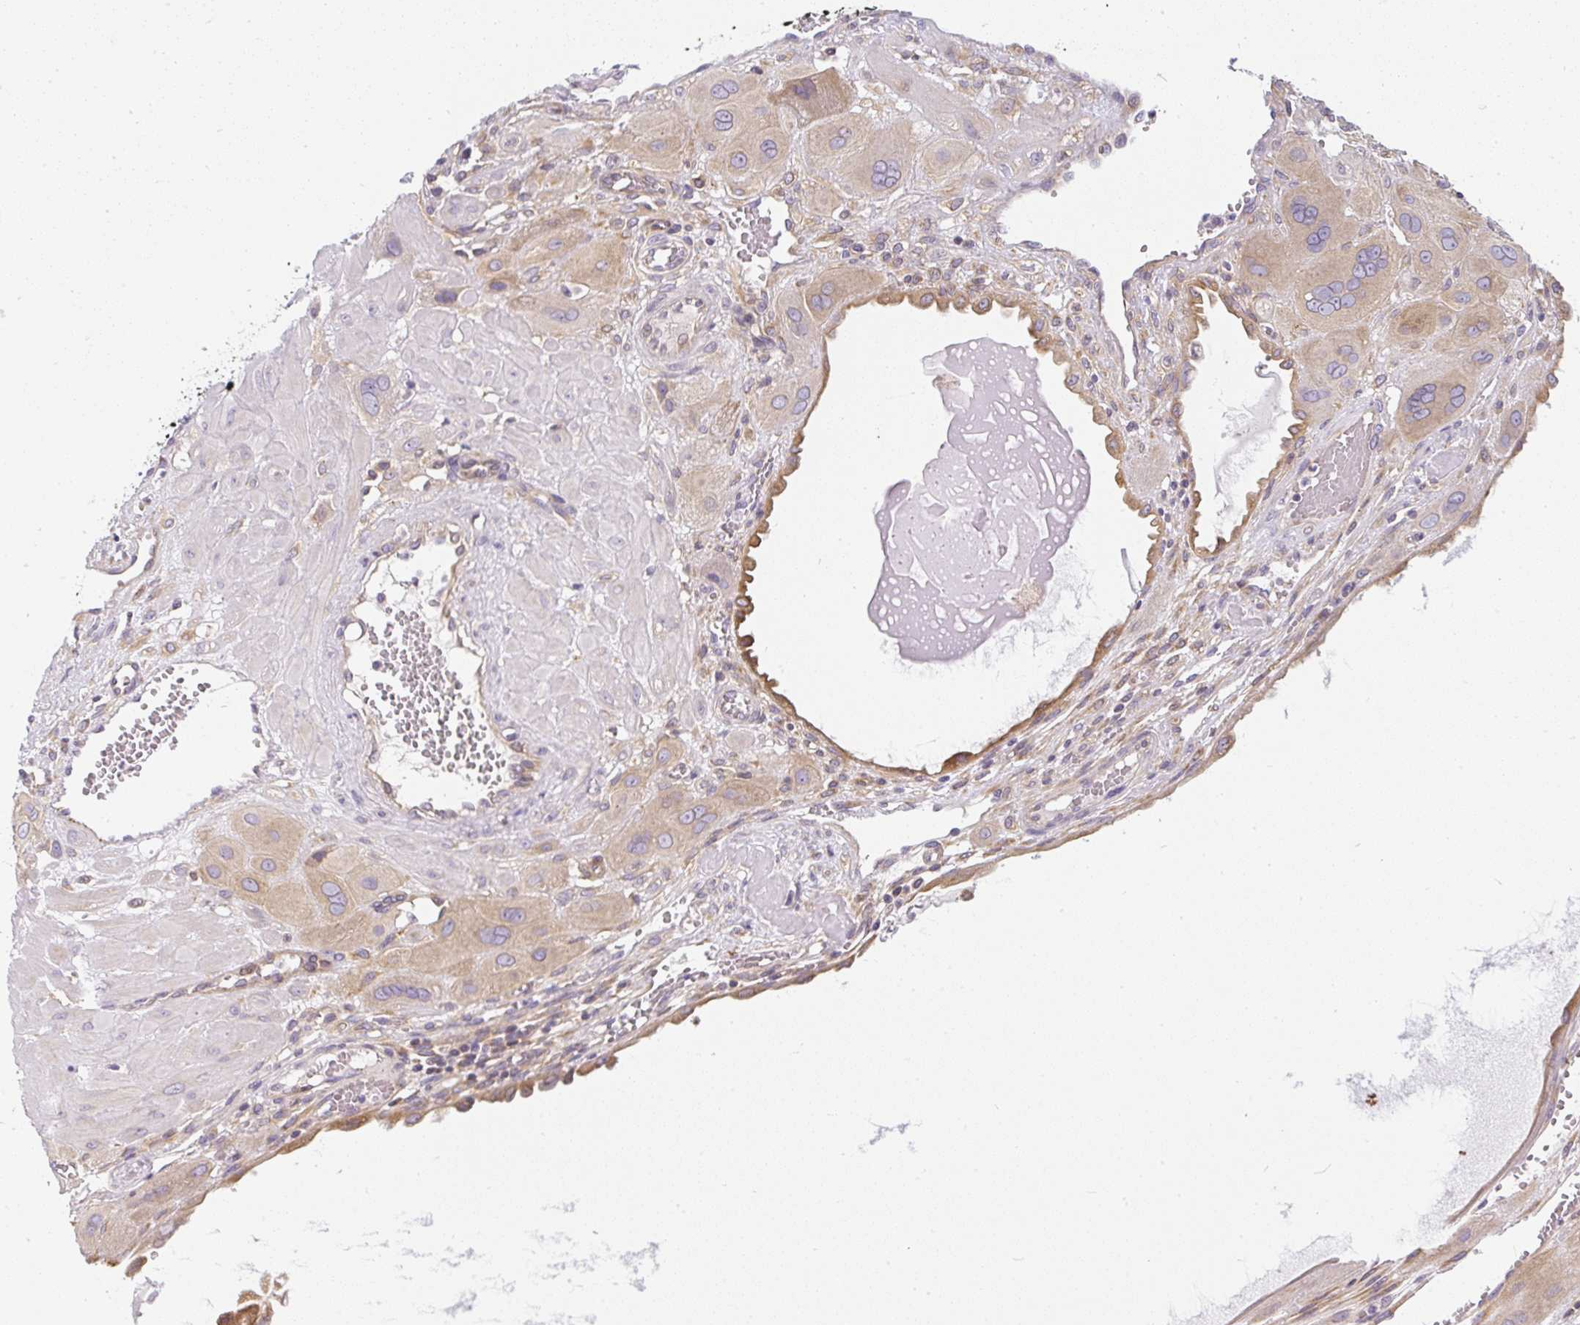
{"staining": {"intensity": "weak", "quantity": "25%-75%", "location": "cytoplasmic/membranous"}, "tissue": "cervical cancer", "cell_type": "Tumor cells", "image_type": "cancer", "snomed": [{"axis": "morphology", "description": "Squamous cell carcinoma, NOS"}, {"axis": "topography", "description": "Cervix"}], "caption": "DAB (3,3'-diaminobenzidine) immunohistochemical staining of human squamous cell carcinoma (cervical) demonstrates weak cytoplasmic/membranous protein staining in approximately 25%-75% of tumor cells.", "gene": "CYP20A1", "patient": {"sex": "female", "age": 34}}